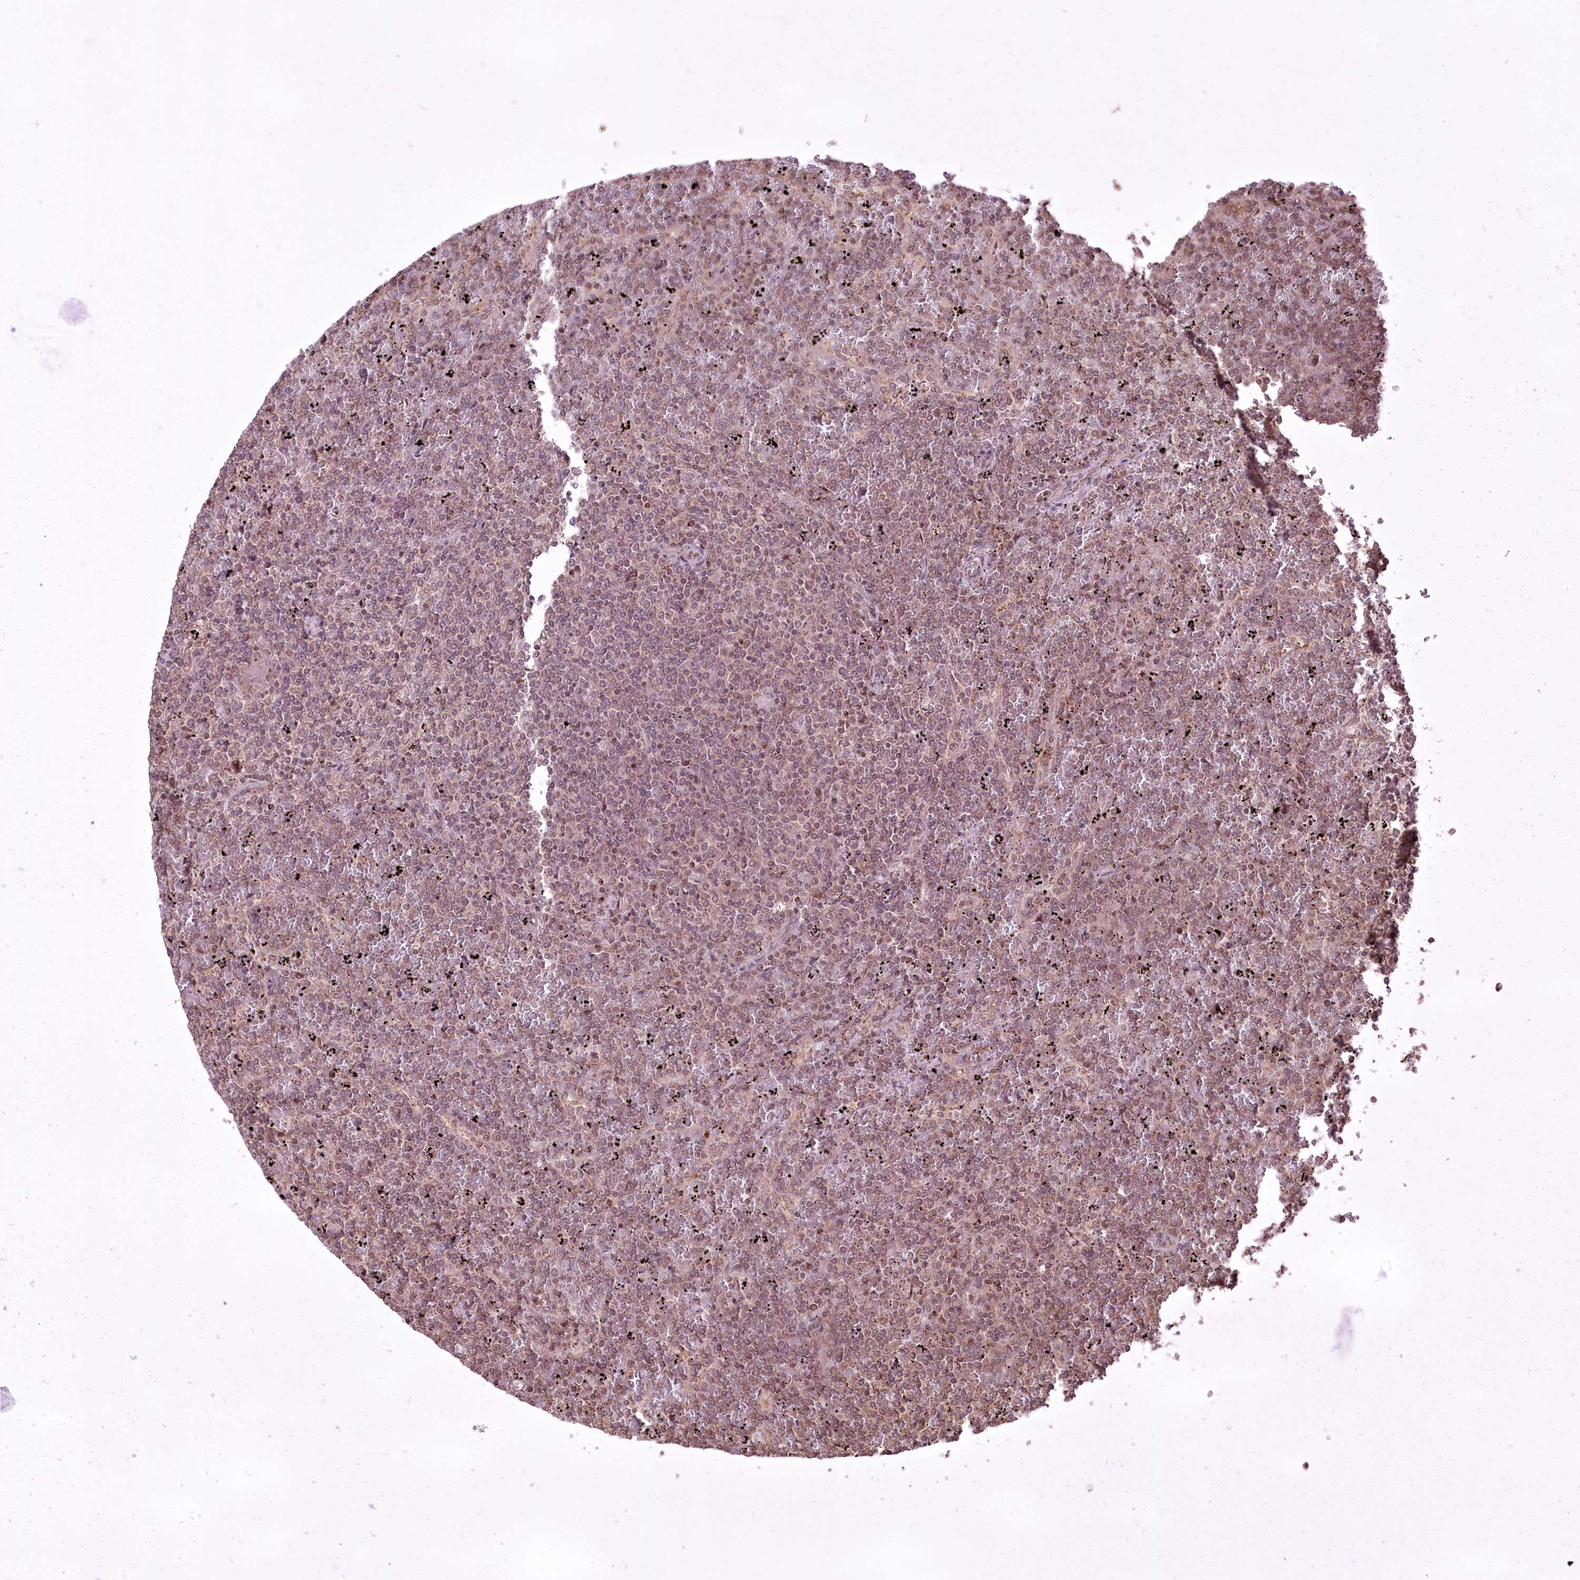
{"staining": {"intensity": "weak", "quantity": "25%-75%", "location": "nuclear"}, "tissue": "lymphoma", "cell_type": "Tumor cells", "image_type": "cancer", "snomed": [{"axis": "morphology", "description": "Malignant lymphoma, non-Hodgkin's type, Low grade"}, {"axis": "topography", "description": "Spleen"}], "caption": "This photomicrograph reveals immunohistochemistry (IHC) staining of lymphoma, with low weak nuclear staining in about 25%-75% of tumor cells.", "gene": "CCSER2", "patient": {"sex": "female", "age": 19}}